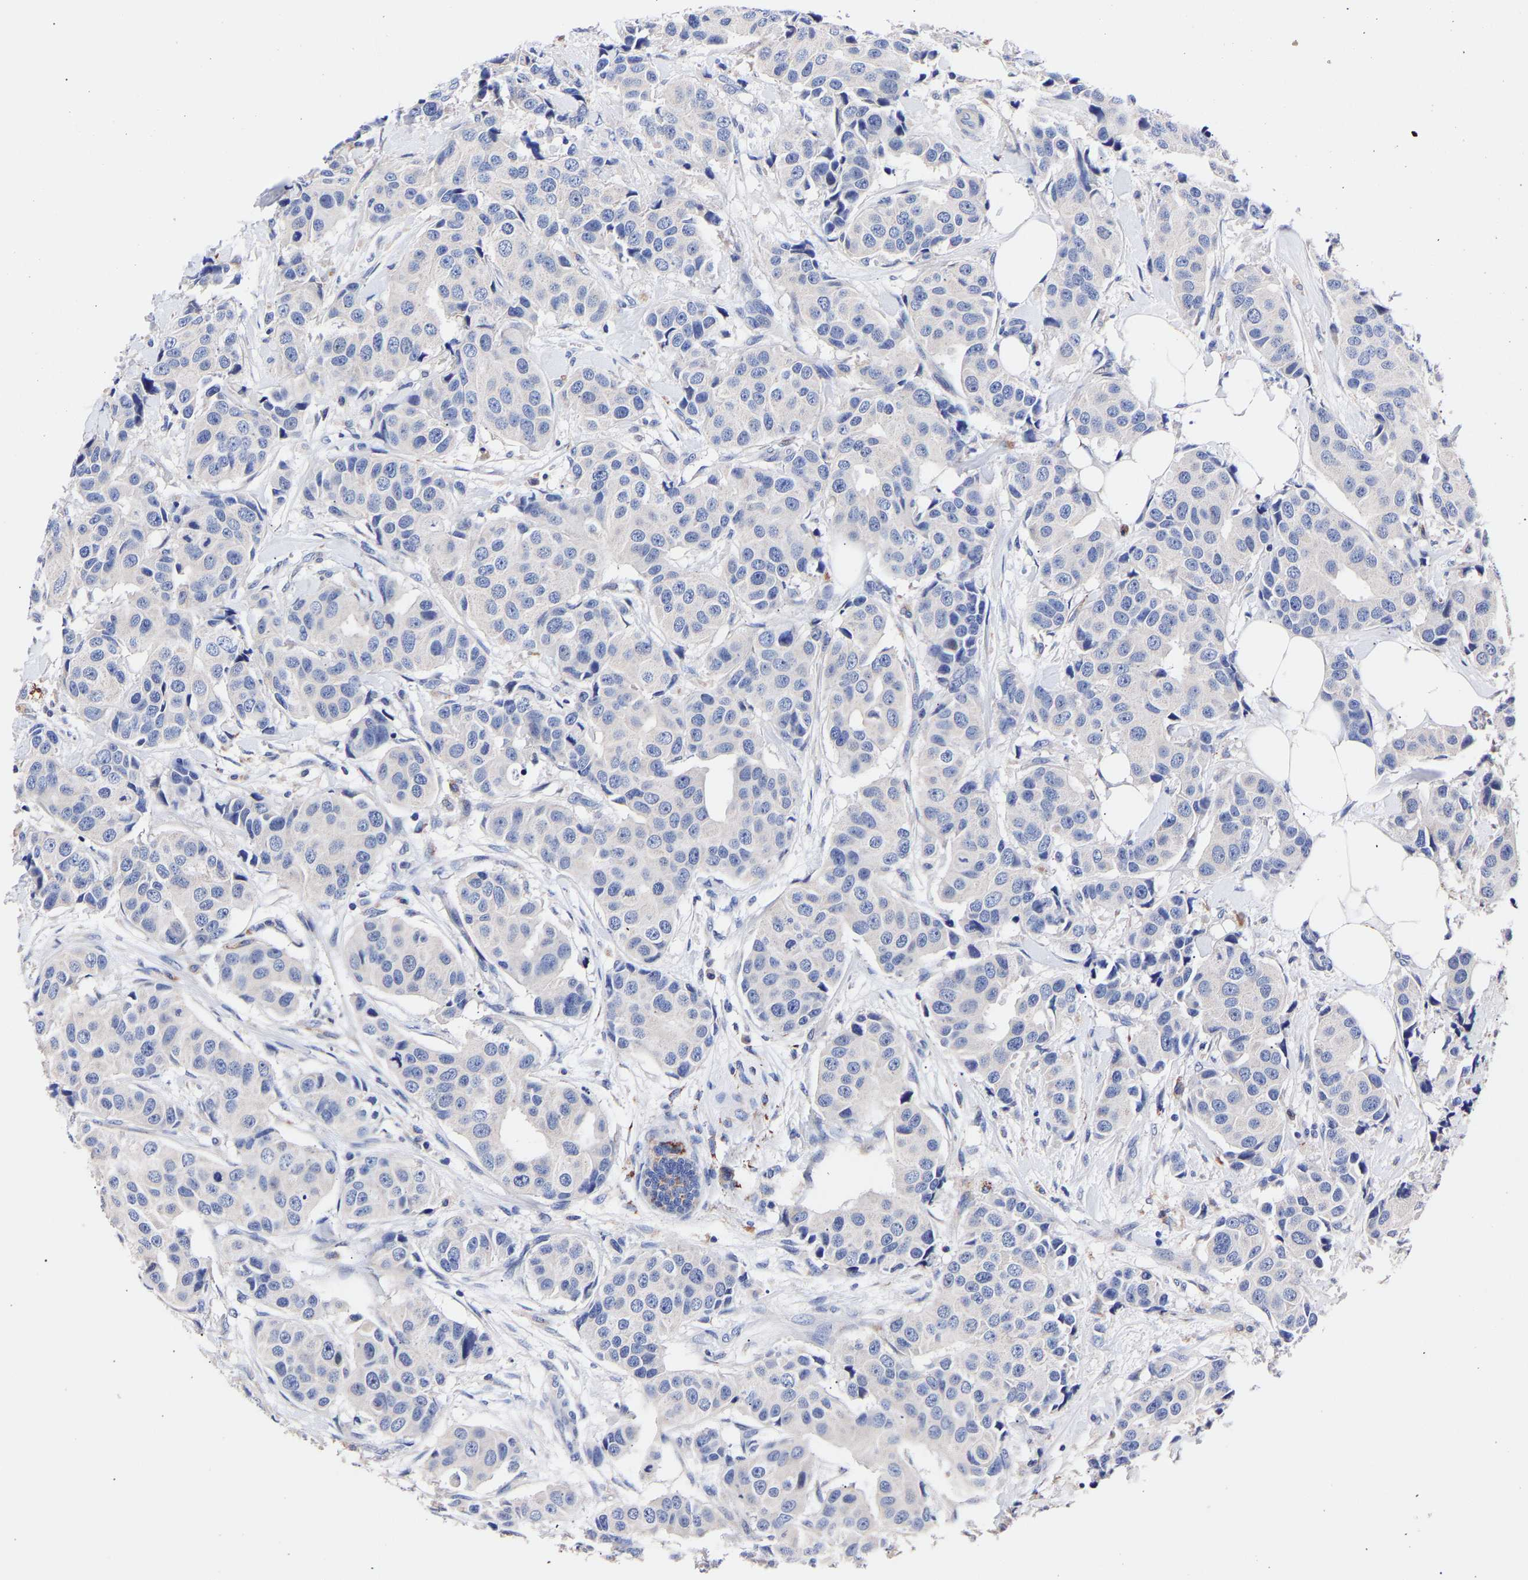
{"staining": {"intensity": "negative", "quantity": "none", "location": "none"}, "tissue": "breast cancer", "cell_type": "Tumor cells", "image_type": "cancer", "snomed": [{"axis": "morphology", "description": "Normal tissue, NOS"}, {"axis": "morphology", "description": "Duct carcinoma"}, {"axis": "topography", "description": "Breast"}], "caption": "A high-resolution image shows immunohistochemistry staining of breast cancer (intraductal carcinoma), which shows no significant expression in tumor cells. The staining is performed using DAB (3,3'-diaminobenzidine) brown chromogen with nuclei counter-stained in using hematoxylin.", "gene": "SEM1", "patient": {"sex": "female", "age": 39}}